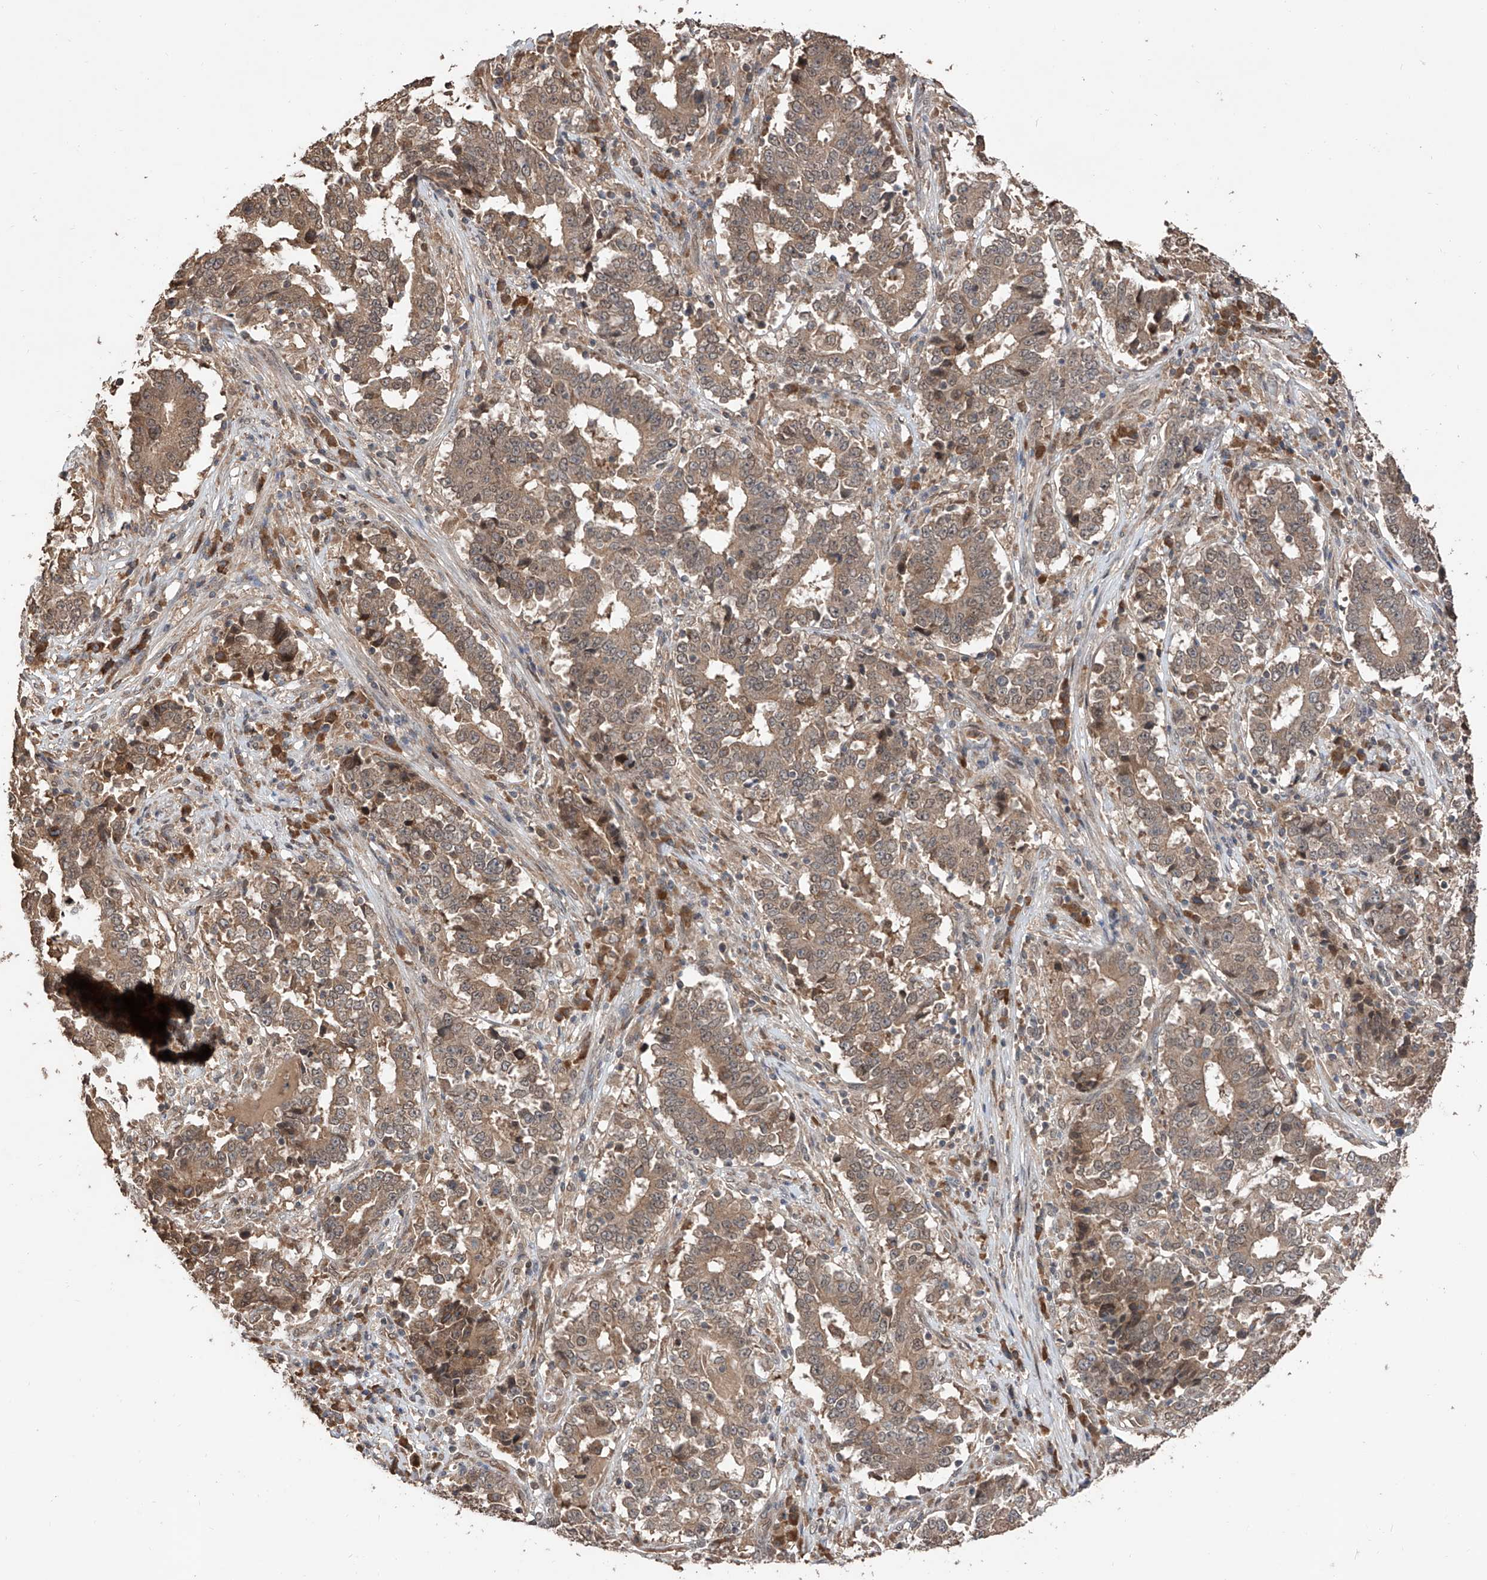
{"staining": {"intensity": "moderate", "quantity": ">75%", "location": "cytoplasmic/membranous"}, "tissue": "stomach cancer", "cell_type": "Tumor cells", "image_type": "cancer", "snomed": [{"axis": "morphology", "description": "Adenocarcinoma, NOS"}, {"axis": "topography", "description": "Stomach"}], "caption": "Tumor cells demonstrate medium levels of moderate cytoplasmic/membranous positivity in about >75% of cells in stomach cancer.", "gene": "FAM135A", "patient": {"sex": "male", "age": 59}}